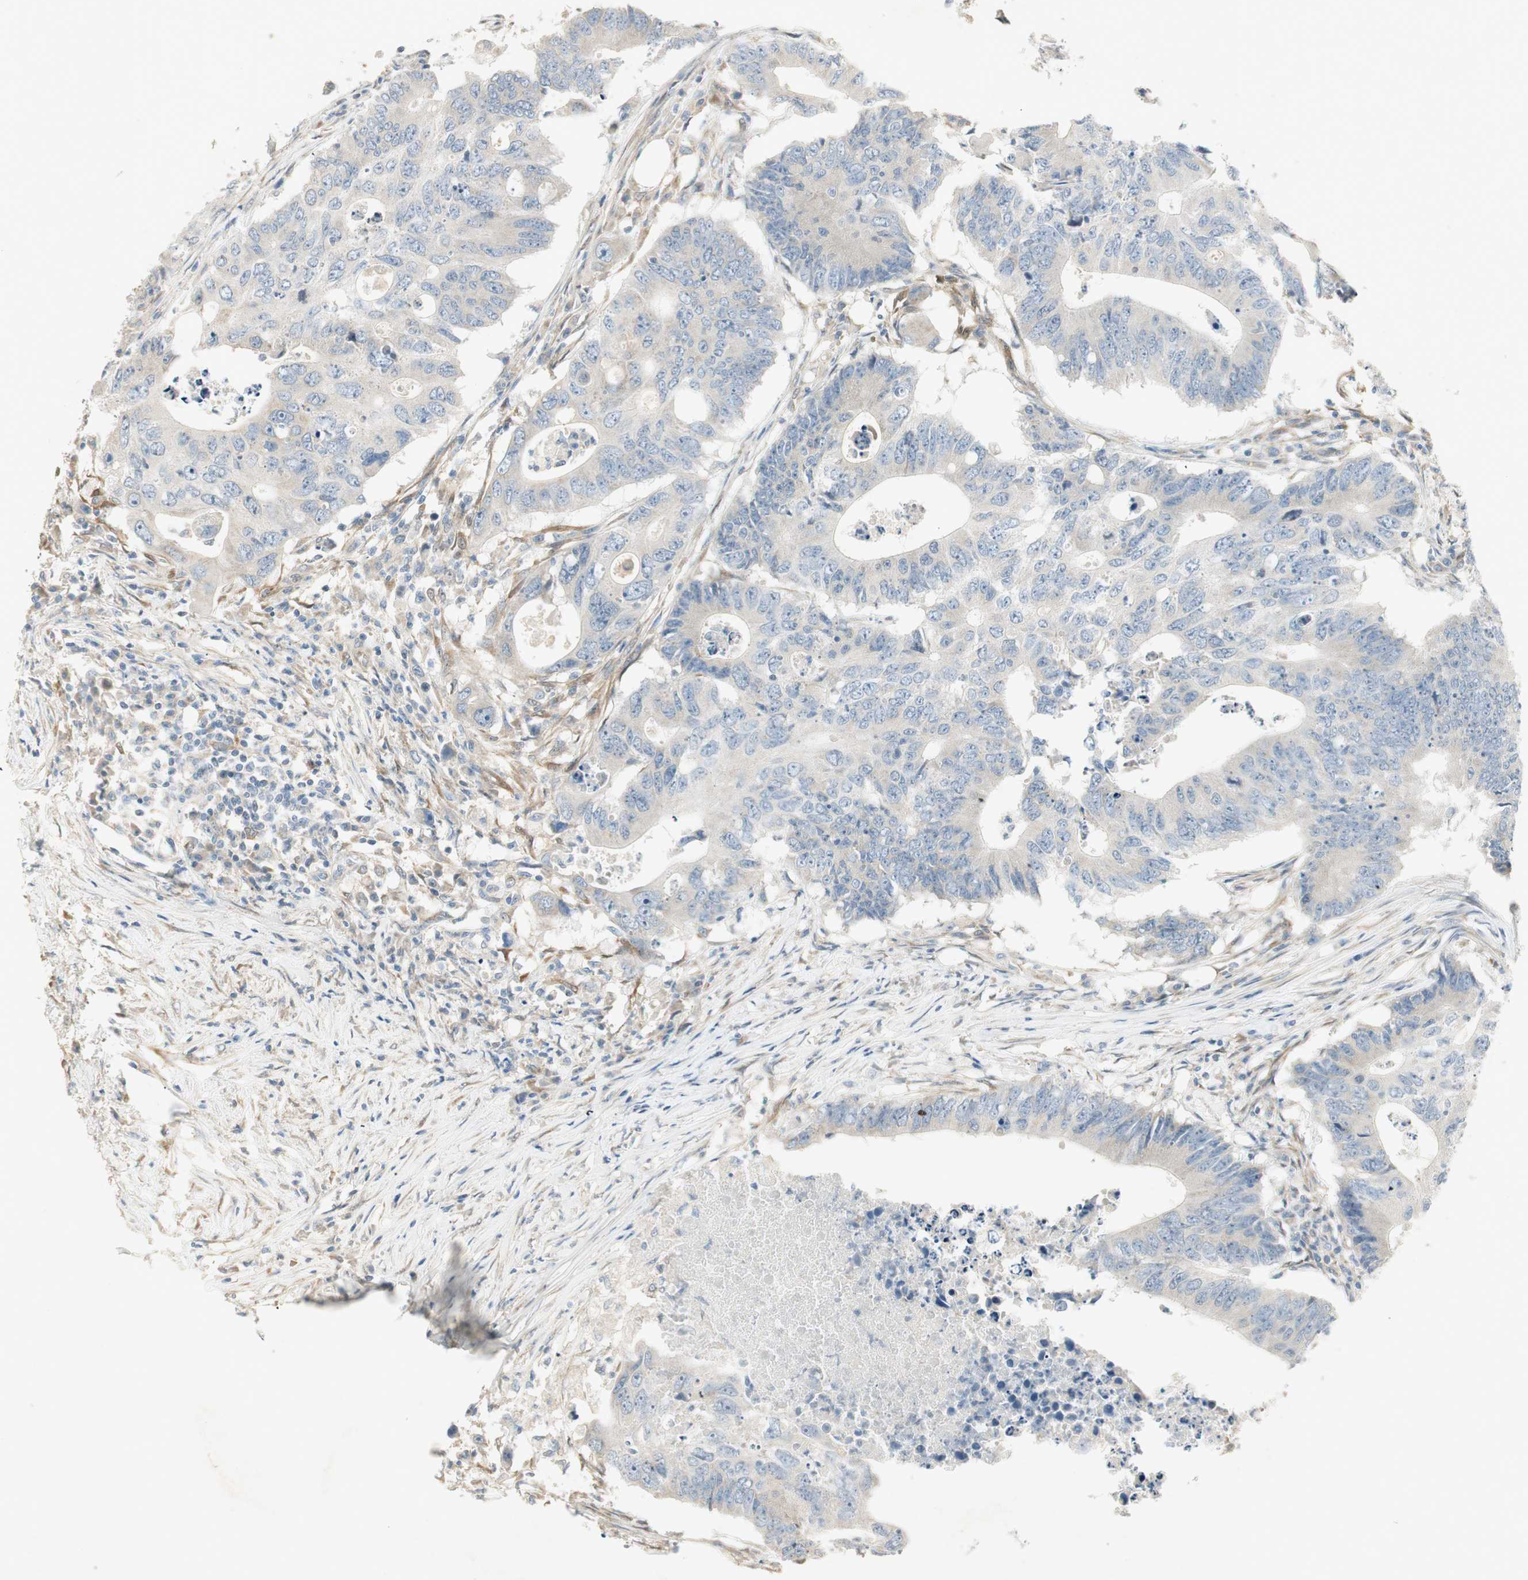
{"staining": {"intensity": "negative", "quantity": "none", "location": "none"}, "tissue": "colorectal cancer", "cell_type": "Tumor cells", "image_type": "cancer", "snomed": [{"axis": "morphology", "description": "Adenocarcinoma, NOS"}, {"axis": "topography", "description": "Colon"}], "caption": "Photomicrograph shows no protein positivity in tumor cells of colorectal cancer tissue.", "gene": "STON1-GTF2A1L", "patient": {"sex": "male", "age": 71}}